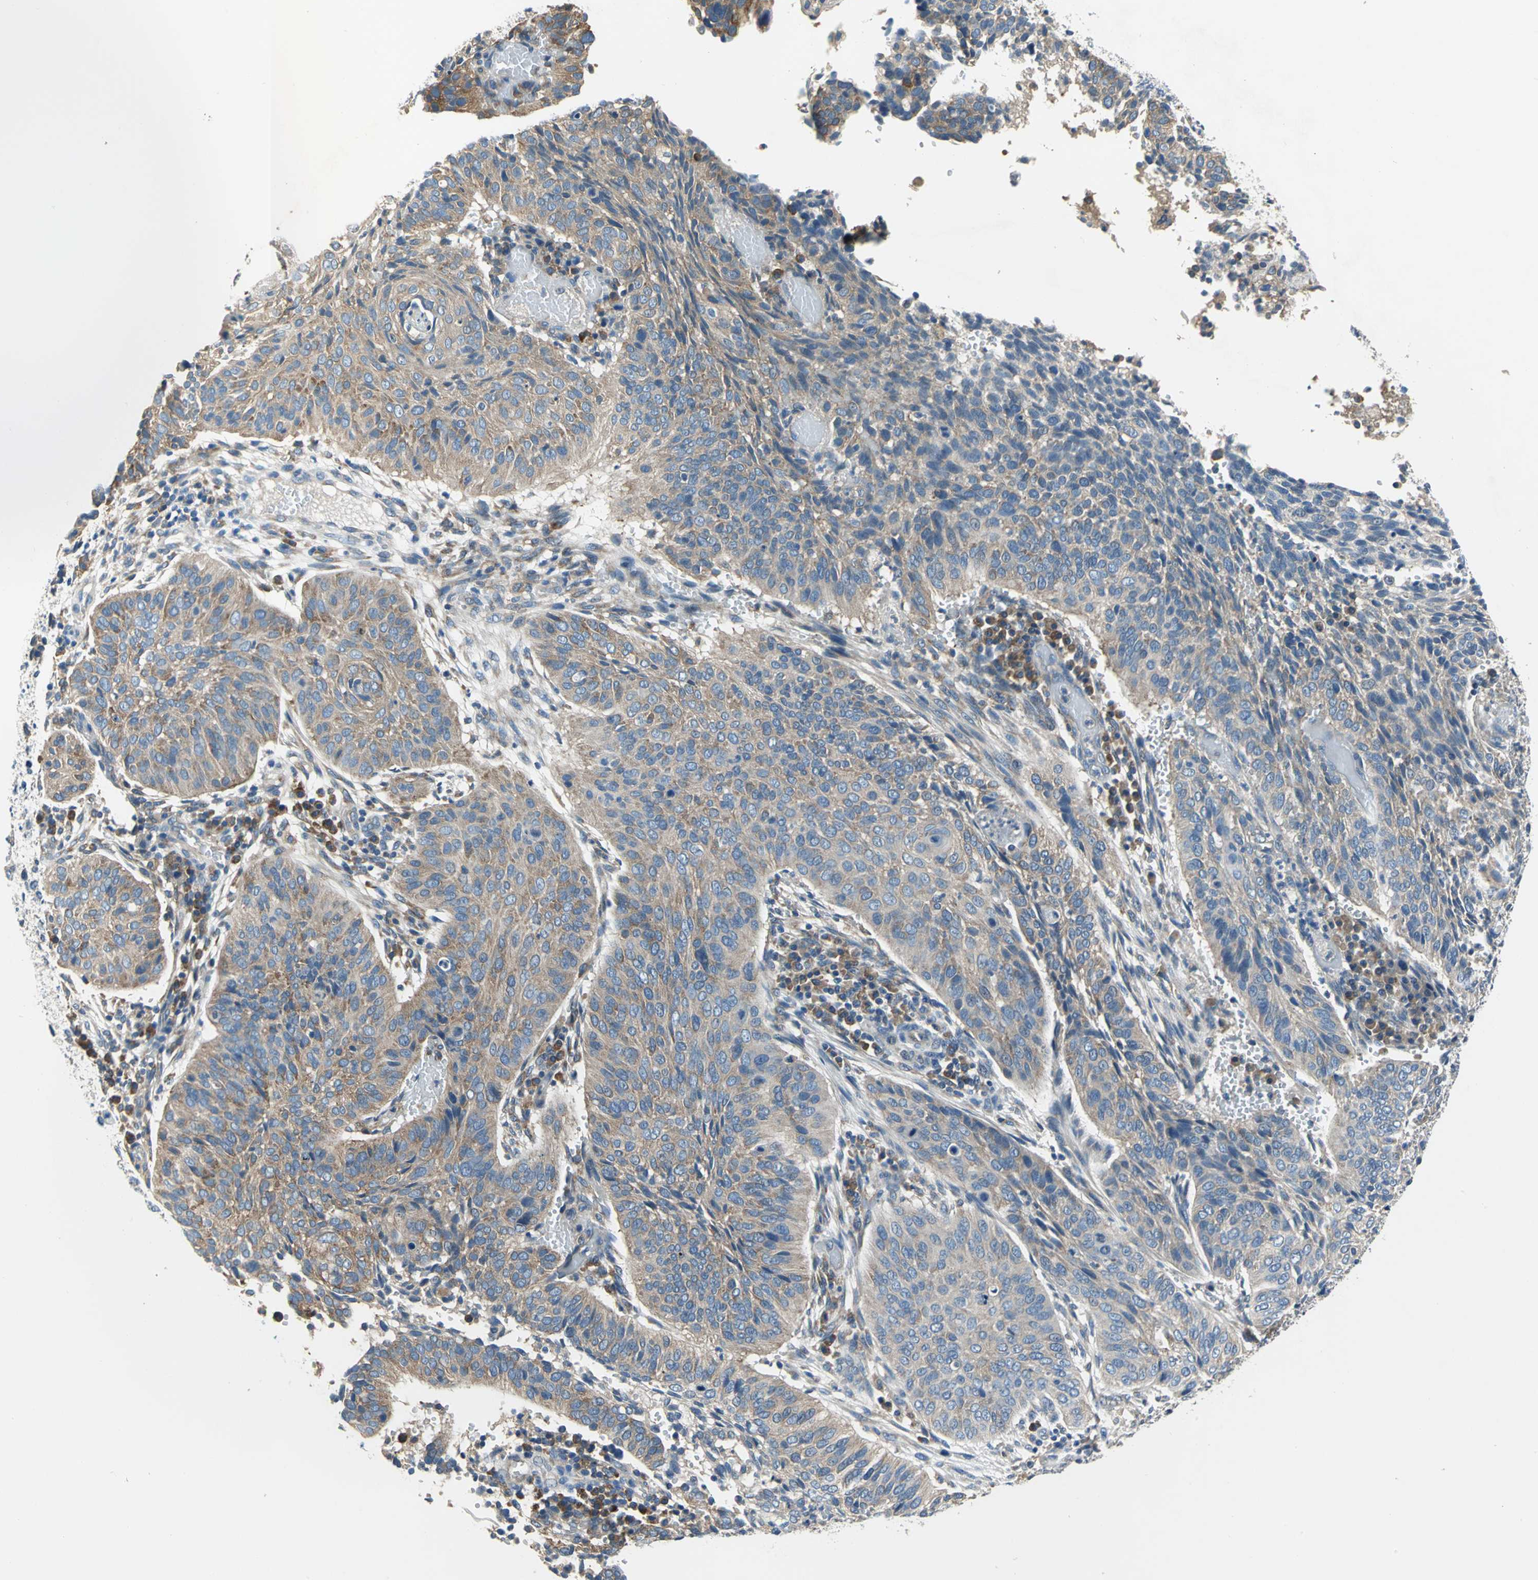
{"staining": {"intensity": "moderate", "quantity": ">75%", "location": "cytoplasmic/membranous"}, "tissue": "cervical cancer", "cell_type": "Tumor cells", "image_type": "cancer", "snomed": [{"axis": "morphology", "description": "Squamous cell carcinoma, NOS"}, {"axis": "topography", "description": "Cervix"}], "caption": "Protein staining of cervical squamous cell carcinoma tissue reveals moderate cytoplasmic/membranous staining in approximately >75% of tumor cells.", "gene": "TRIM25", "patient": {"sex": "female", "age": 39}}